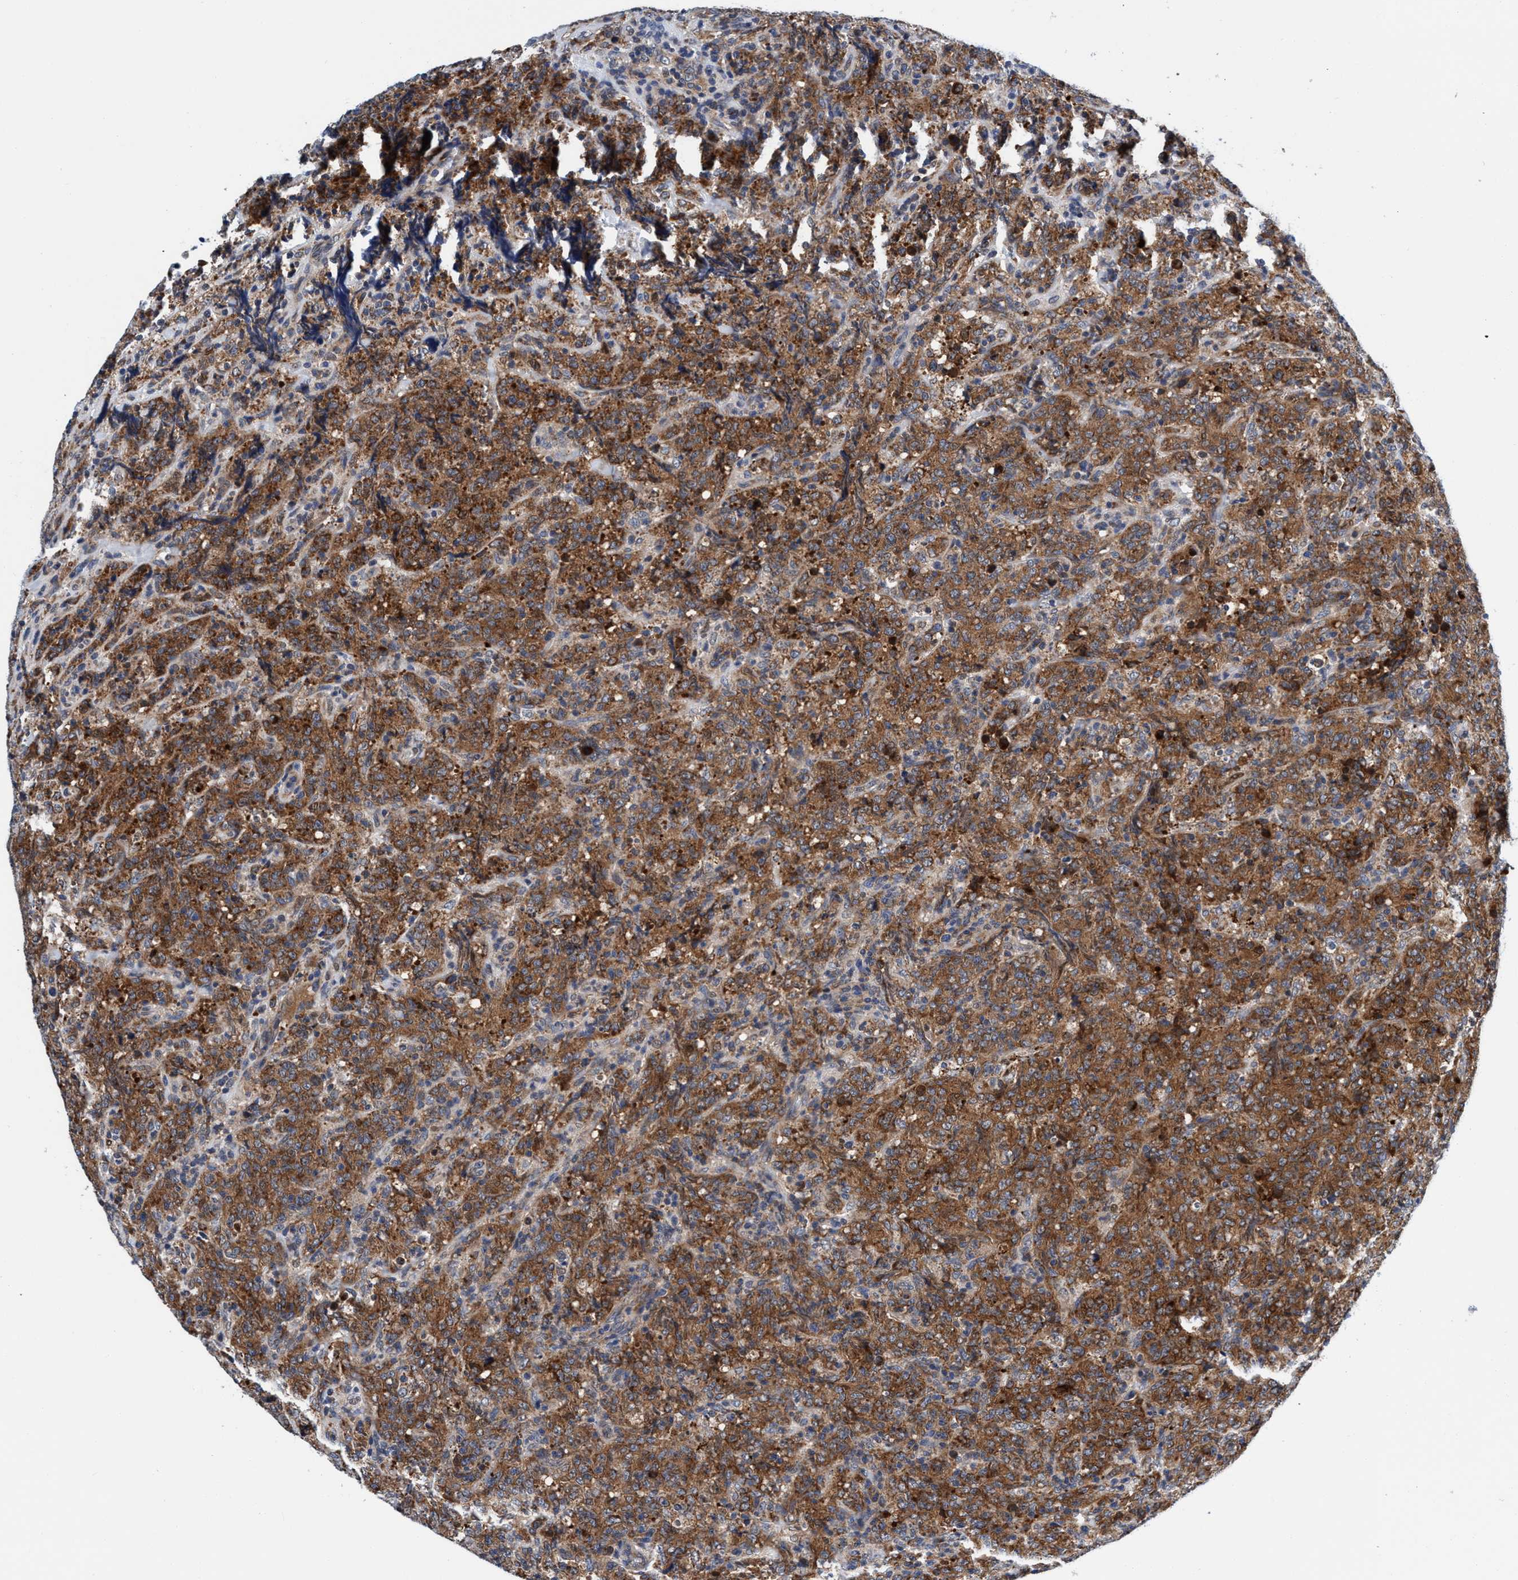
{"staining": {"intensity": "moderate", "quantity": ">75%", "location": "cytoplasmic/membranous"}, "tissue": "lymphoma", "cell_type": "Tumor cells", "image_type": "cancer", "snomed": [{"axis": "morphology", "description": "Malignant lymphoma, non-Hodgkin's type, High grade"}, {"axis": "topography", "description": "Tonsil"}], "caption": "High-magnification brightfield microscopy of lymphoma stained with DAB (brown) and counterstained with hematoxylin (blue). tumor cells exhibit moderate cytoplasmic/membranous staining is seen in about>75% of cells.", "gene": "AGAP2", "patient": {"sex": "female", "age": 36}}